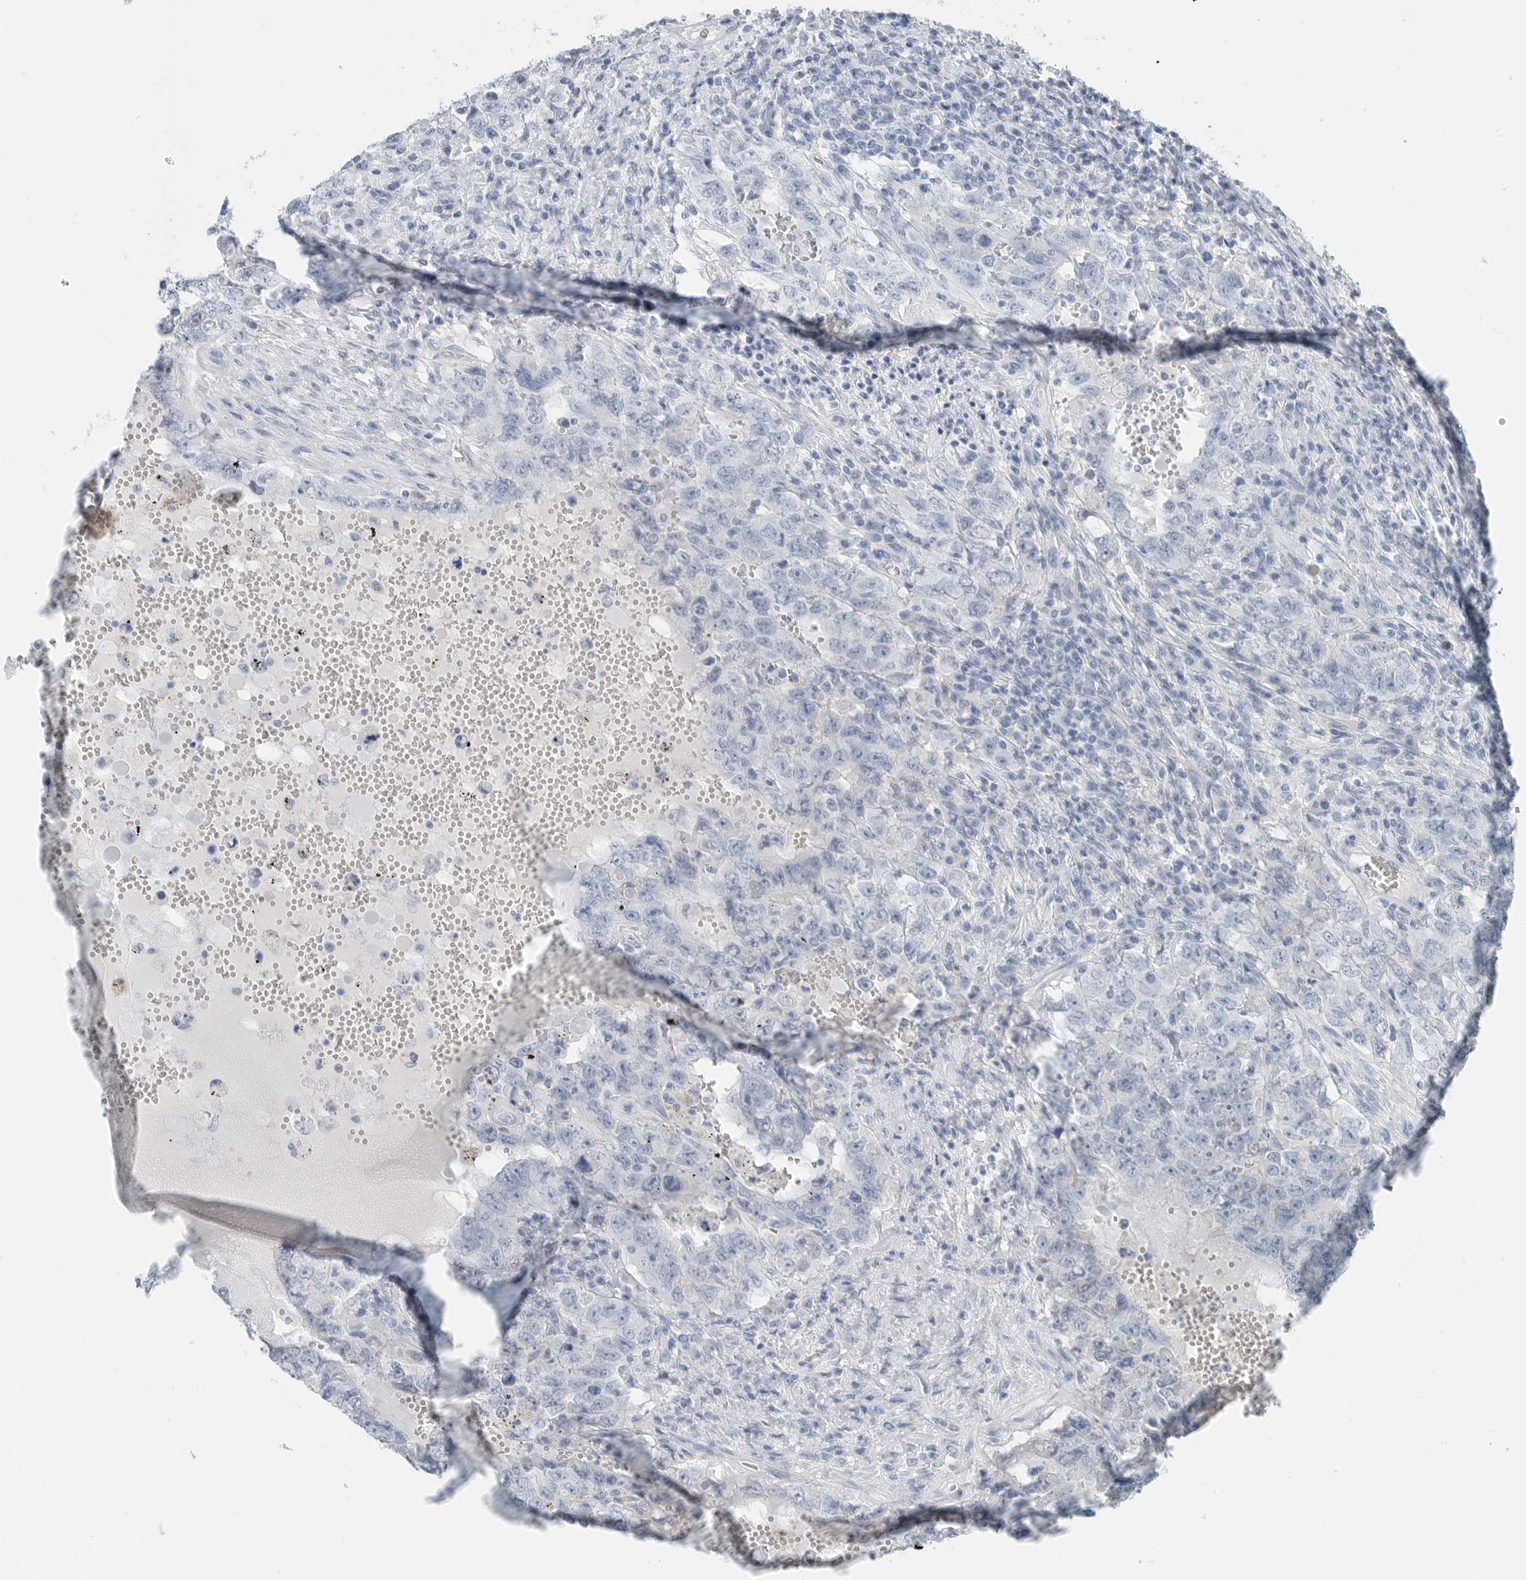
{"staining": {"intensity": "negative", "quantity": "none", "location": "none"}, "tissue": "testis cancer", "cell_type": "Tumor cells", "image_type": "cancer", "snomed": [{"axis": "morphology", "description": "Carcinoma, Embryonal, NOS"}, {"axis": "topography", "description": "Testis"}], "caption": "A histopathology image of human embryonal carcinoma (testis) is negative for staining in tumor cells. (Stains: DAB immunohistochemistry (IHC) with hematoxylin counter stain, Microscopy: brightfield microscopy at high magnification).", "gene": "SERPINB7", "patient": {"sex": "male", "age": 26}}